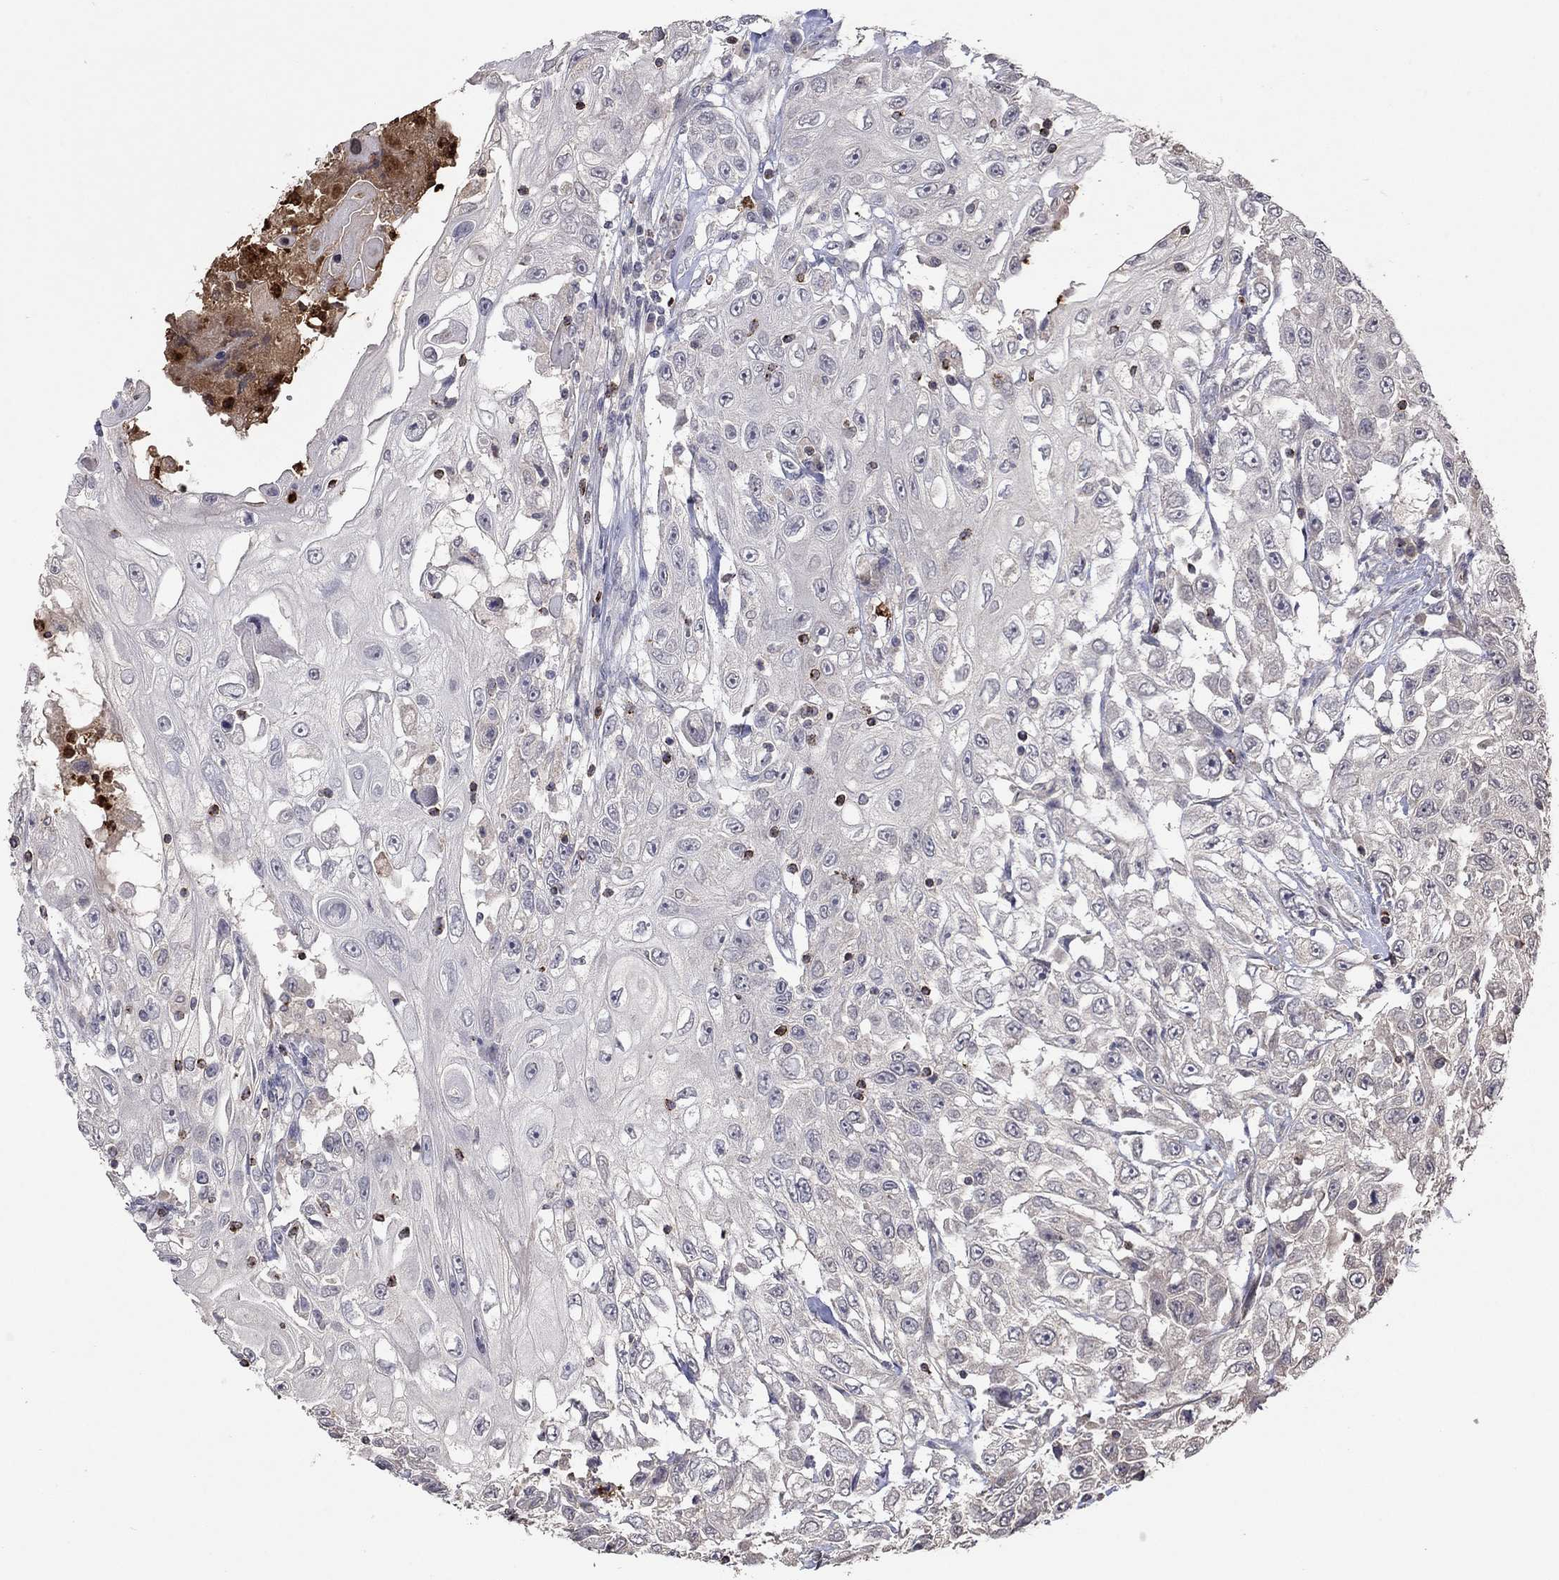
{"staining": {"intensity": "negative", "quantity": "none", "location": "none"}, "tissue": "urothelial cancer", "cell_type": "Tumor cells", "image_type": "cancer", "snomed": [{"axis": "morphology", "description": "Urothelial carcinoma, High grade"}, {"axis": "topography", "description": "Urinary bladder"}], "caption": "Human urothelial cancer stained for a protein using immunohistochemistry (IHC) shows no expression in tumor cells.", "gene": "CCL5", "patient": {"sex": "female", "age": 56}}